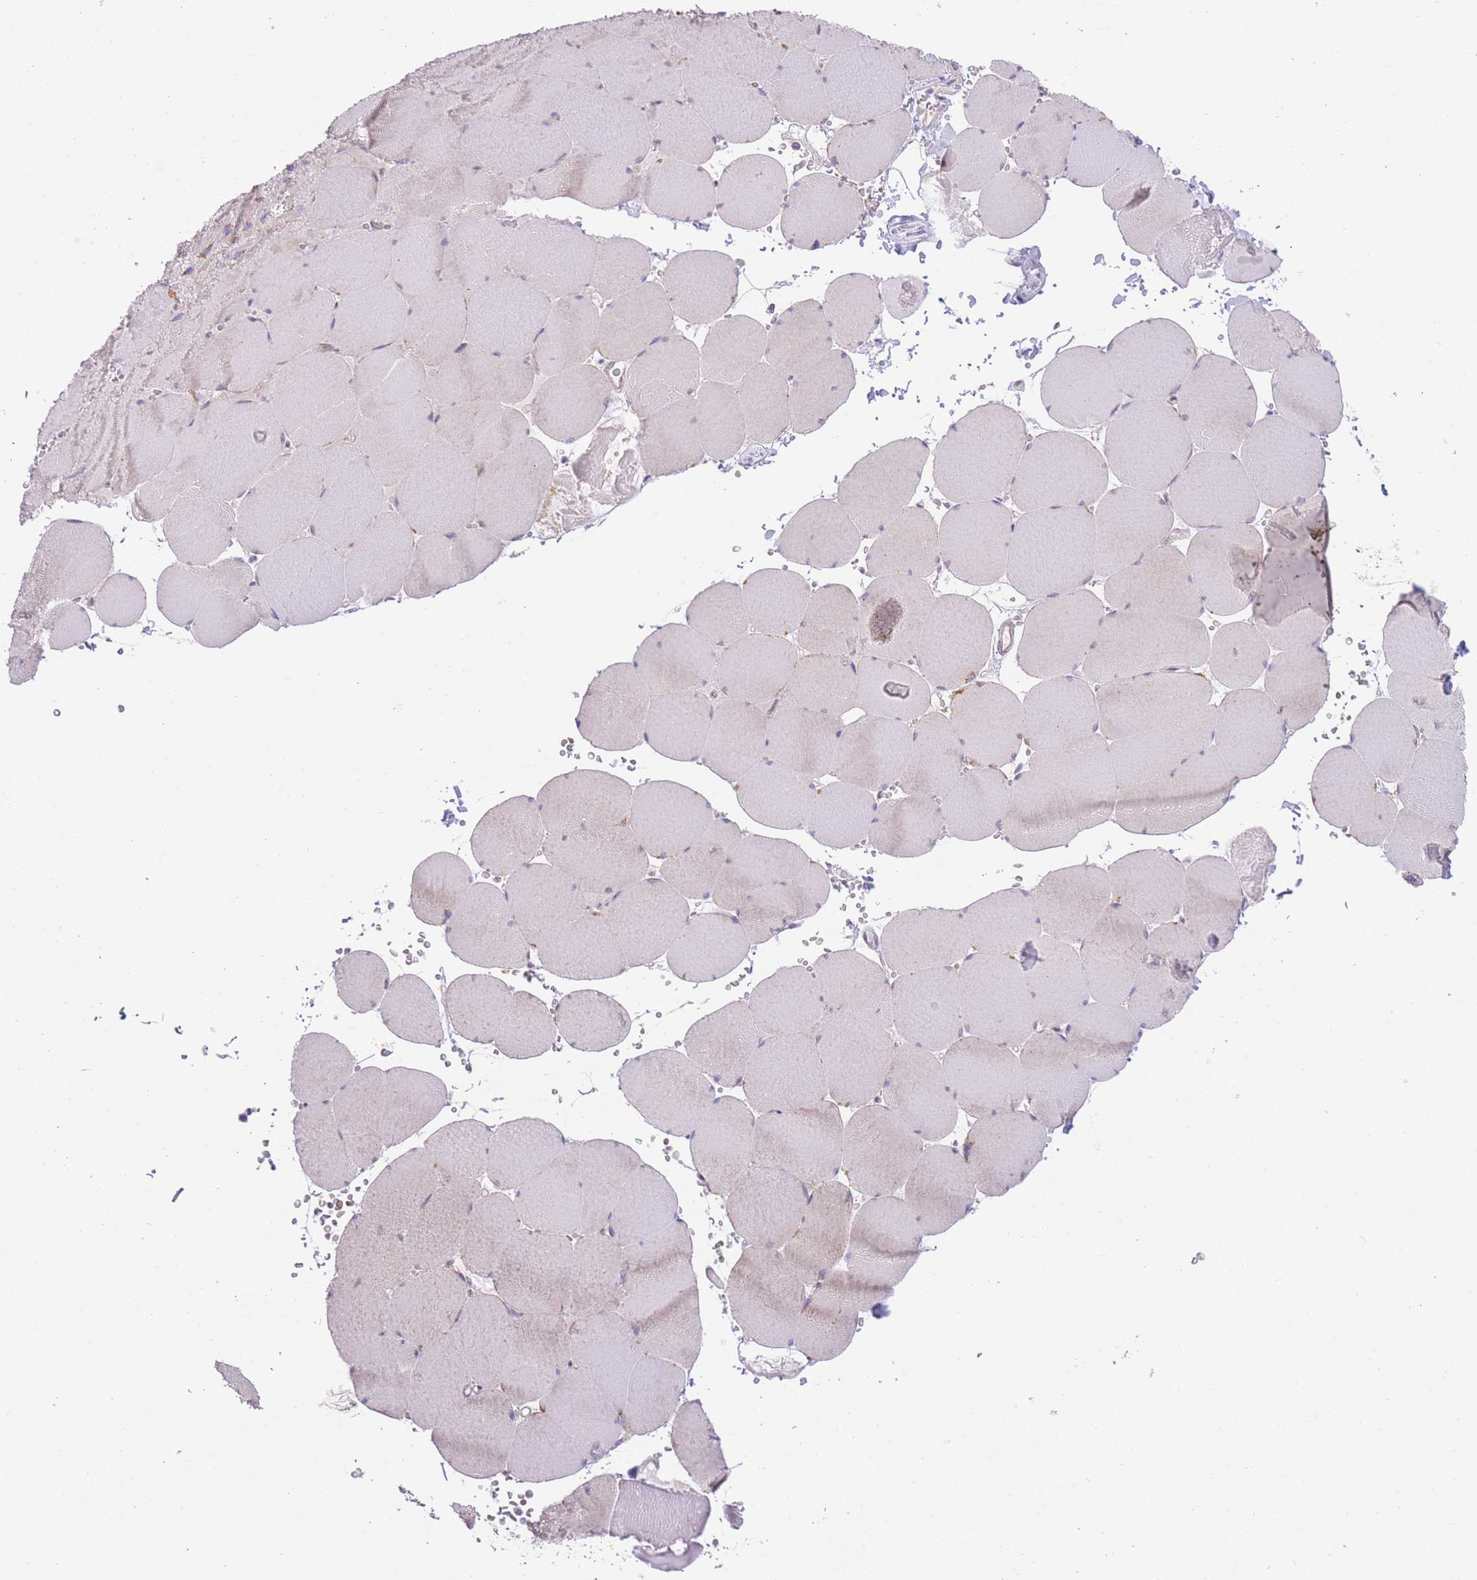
{"staining": {"intensity": "negative", "quantity": "none", "location": "none"}, "tissue": "skeletal muscle", "cell_type": "Myocytes", "image_type": "normal", "snomed": [{"axis": "morphology", "description": "Normal tissue, NOS"}, {"axis": "topography", "description": "Skeletal muscle"}, {"axis": "topography", "description": "Head-Neck"}], "caption": "This is an immunohistochemistry (IHC) histopathology image of normal human skeletal muscle. There is no expression in myocytes.", "gene": "BOLA2B", "patient": {"sex": "male", "age": 66}}